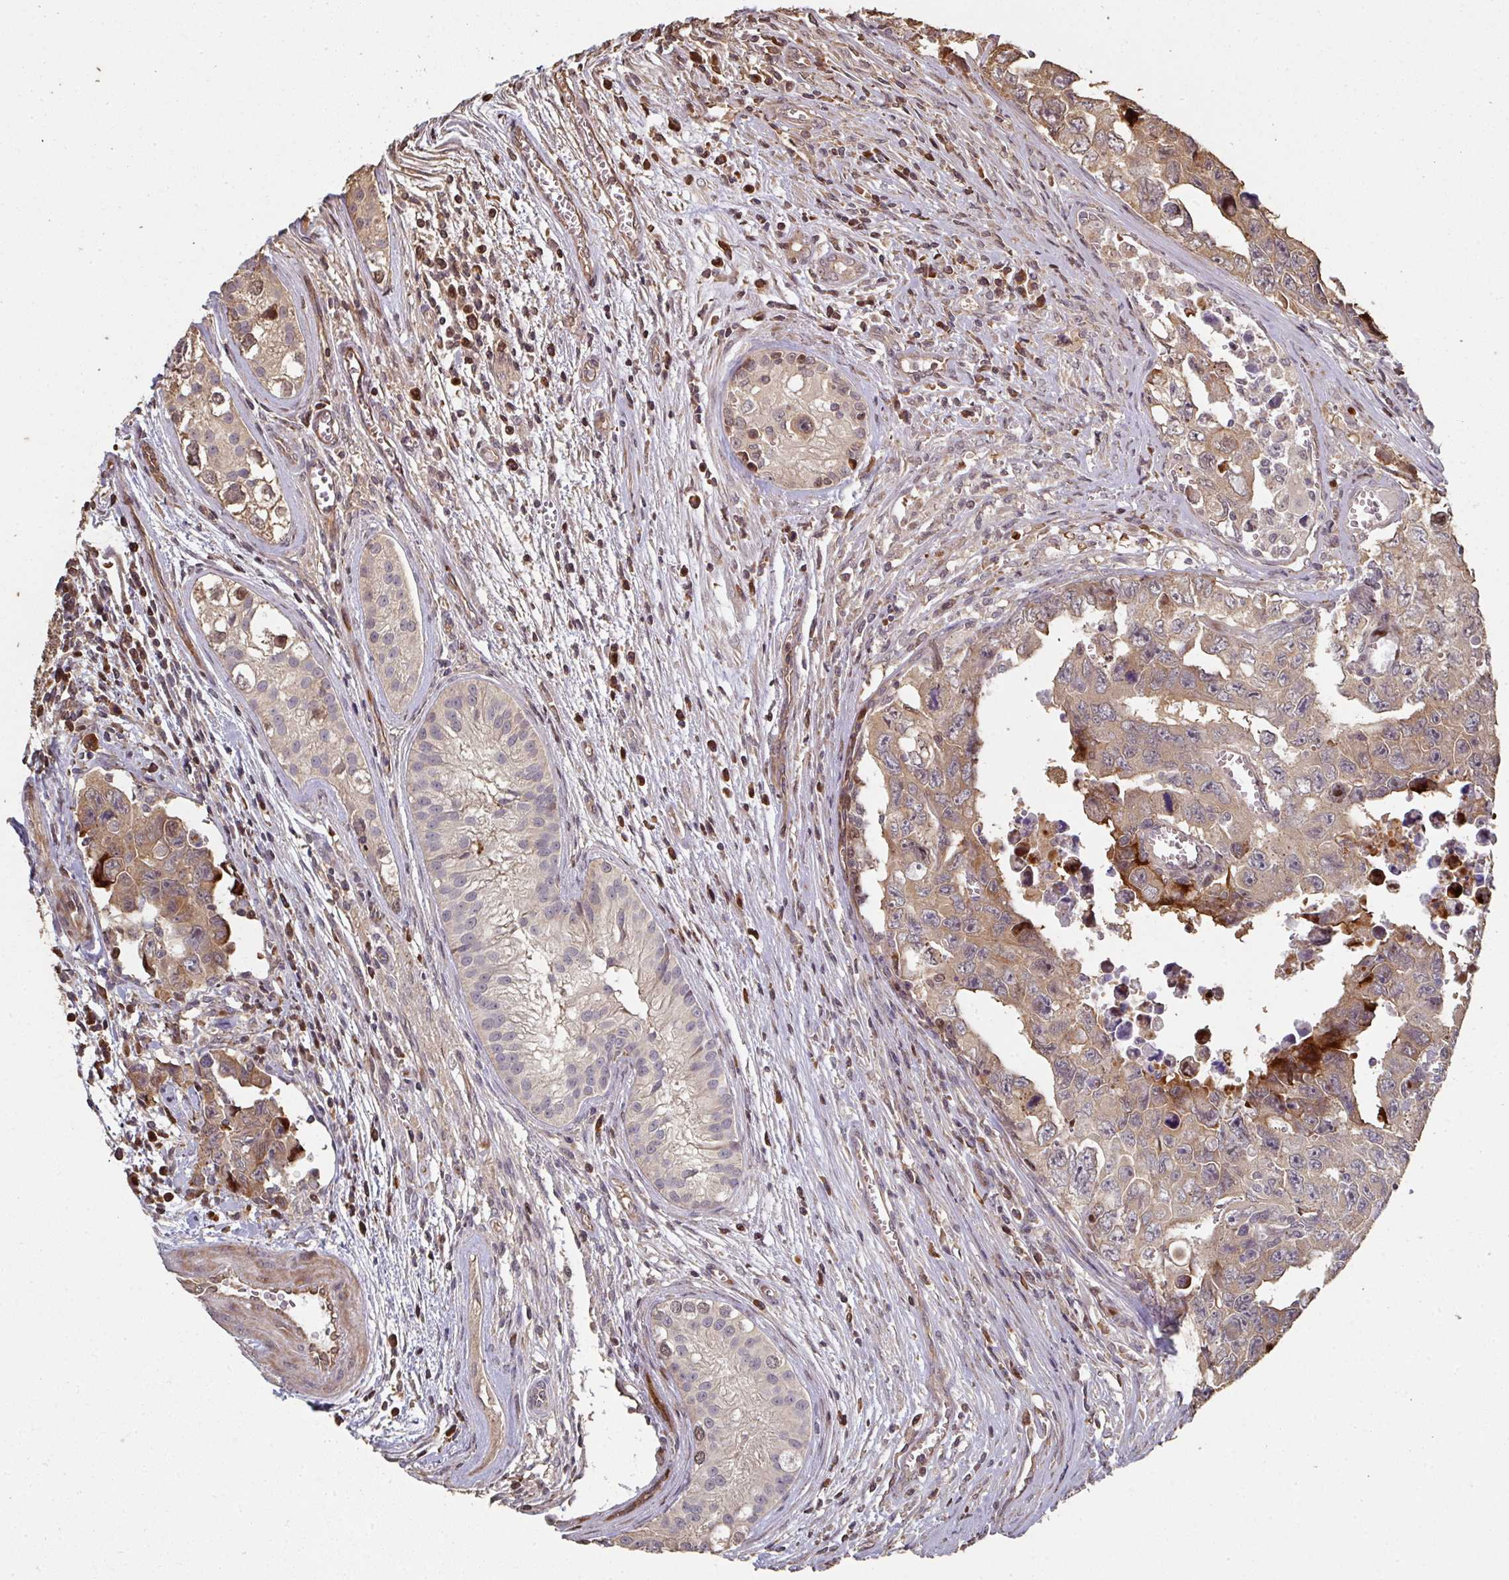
{"staining": {"intensity": "moderate", "quantity": ">75%", "location": "cytoplasmic/membranous"}, "tissue": "testis cancer", "cell_type": "Tumor cells", "image_type": "cancer", "snomed": [{"axis": "morphology", "description": "Carcinoma, Embryonal, NOS"}, {"axis": "topography", "description": "Testis"}], "caption": "A brown stain shows moderate cytoplasmic/membranous positivity of a protein in human embryonal carcinoma (testis) tumor cells.", "gene": "CA7", "patient": {"sex": "male", "age": 24}}